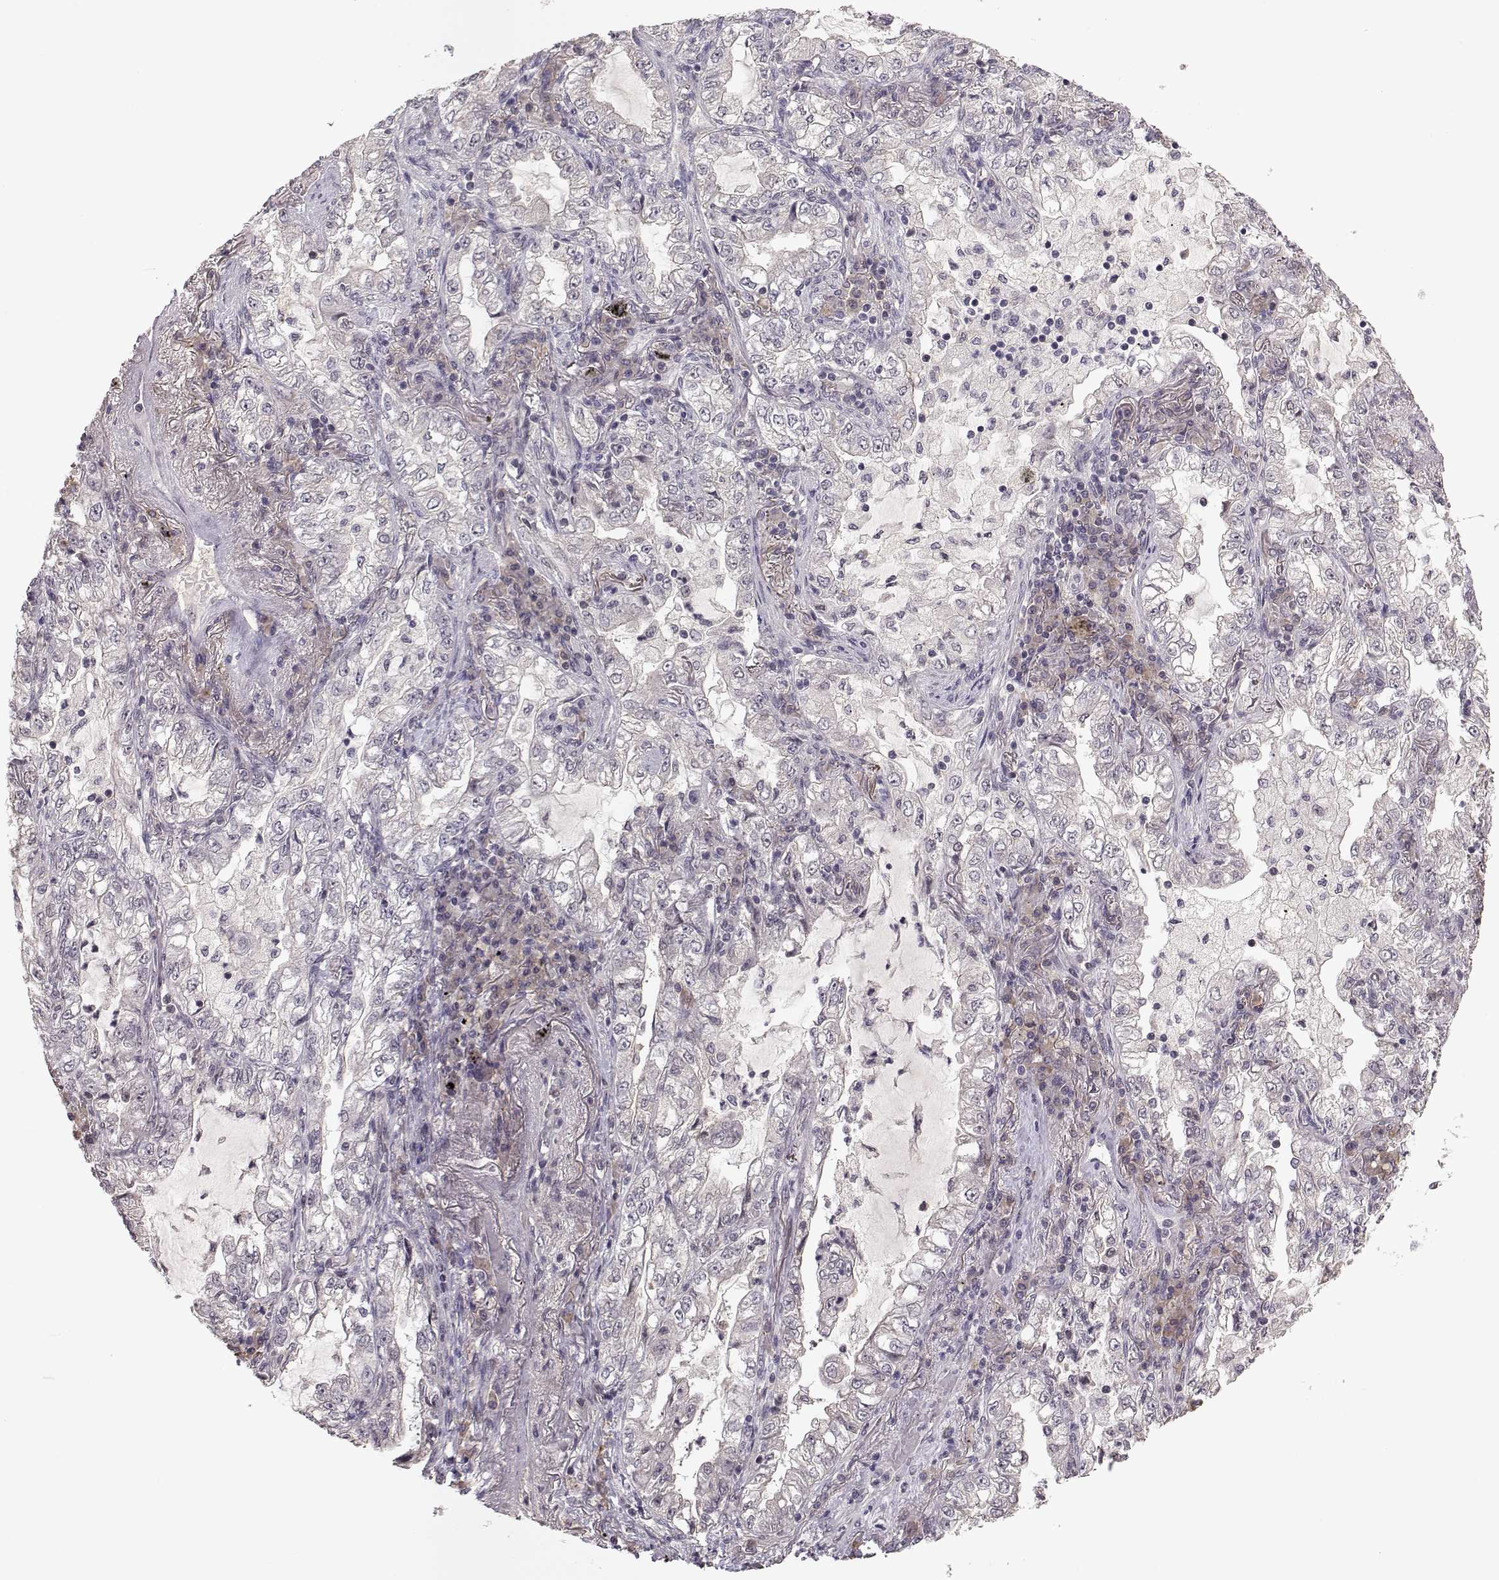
{"staining": {"intensity": "weak", "quantity": "<25%", "location": "cytoplasmic/membranous"}, "tissue": "lung cancer", "cell_type": "Tumor cells", "image_type": "cancer", "snomed": [{"axis": "morphology", "description": "Adenocarcinoma, NOS"}, {"axis": "topography", "description": "Lung"}], "caption": "The micrograph shows no significant expression in tumor cells of lung cancer.", "gene": "PLEKHG3", "patient": {"sex": "female", "age": 73}}